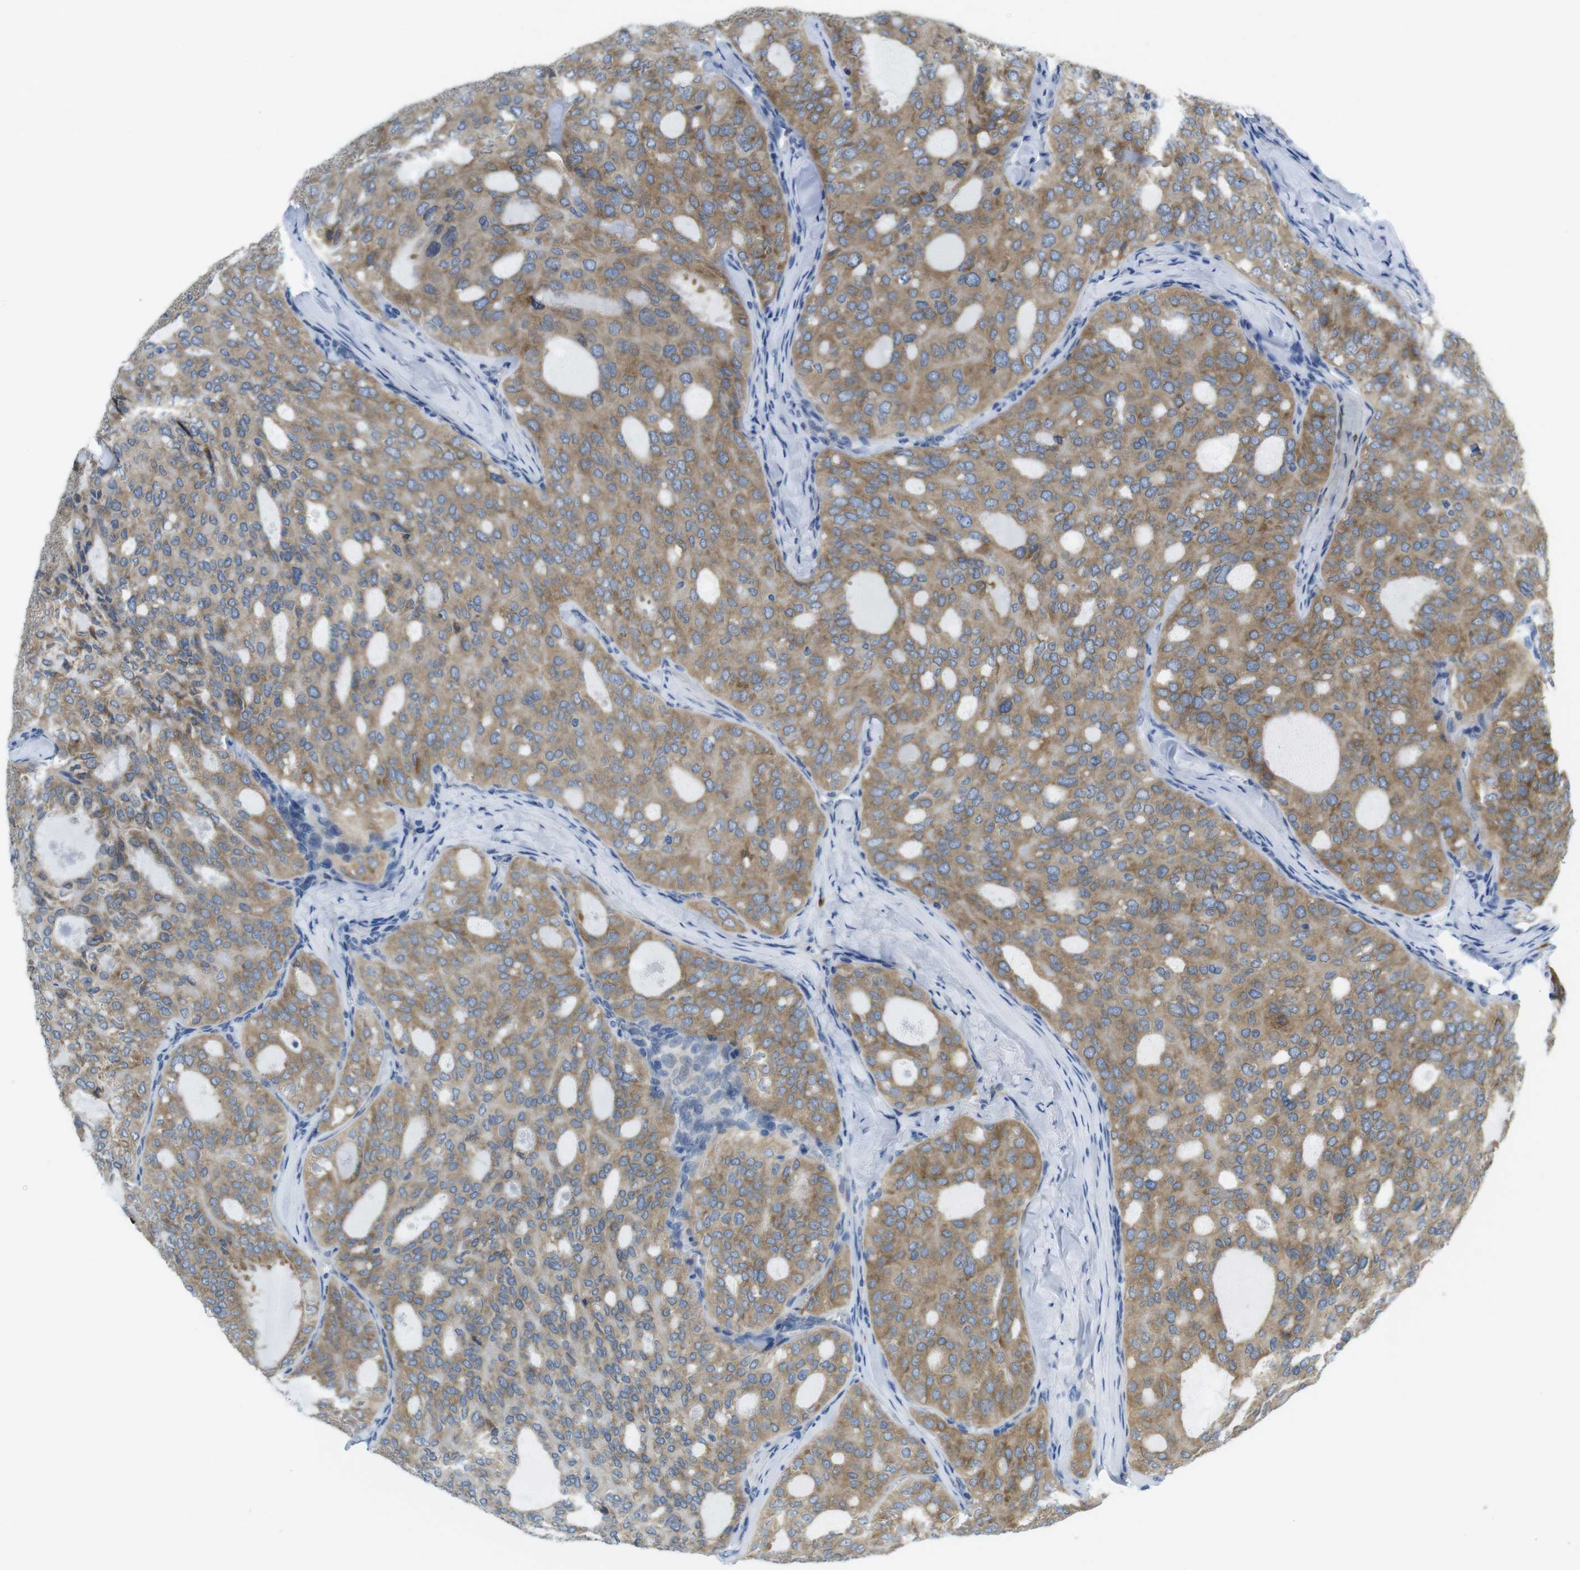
{"staining": {"intensity": "moderate", "quantity": ">75%", "location": "cytoplasmic/membranous"}, "tissue": "thyroid cancer", "cell_type": "Tumor cells", "image_type": "cancer", "snomed": [{"axis": "morphology", "description": "Follicular adenoma carcinoma, NOS"}, {"axis": "topography", "description": "Thyroid gland"}], "caption": "About >75% of tumor cells in human follicular adenoma carcinoma (thyroid) demonstrate moderate cytoplasmic/membranous protein staining as visualized by brown immunohistochemical staining.", "gene": "CLPTM1L", "patient": {"sex": "male", "age": 75}}